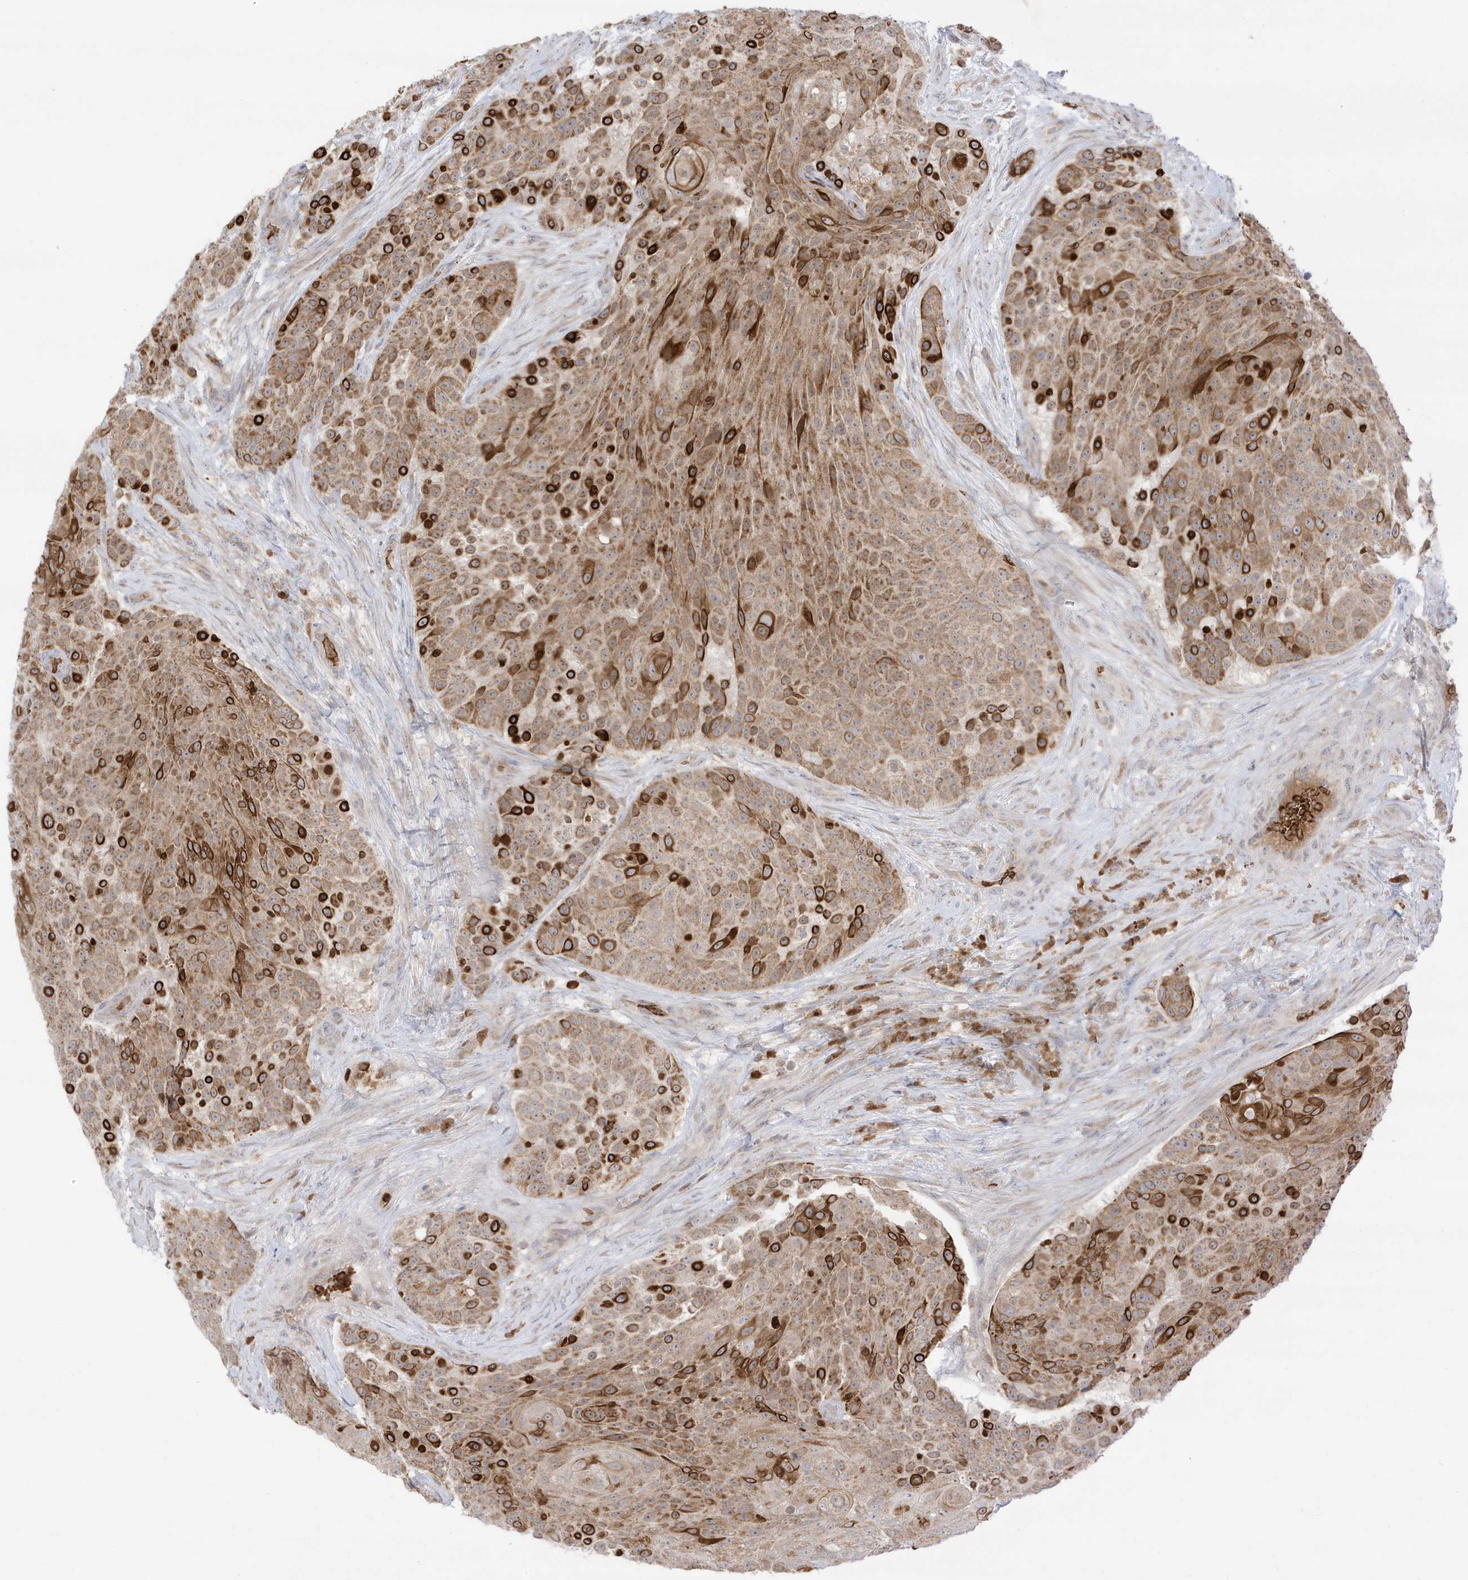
{"staining": {"intensity": "moderate", "quantity": ">75%", "location": "cytoplasmic/membranous"}, "tissue": "urothelial cancer", "cell_type": "Tumor cells", "image_type": "cancer", "snomed": [{"axis": "morphology", "description": "Urothelial carcinoma, High grade"}, {"axis": "topography", "description": "Urinary bladder"}], "caption": "Tumor cells show medium levels of moderate cytoplasmic/membranous positivity in about >75% of cells in high-grade urothelial carcinoma.", "gene": "NPPC", "patient": {"sex": "female", "age": 63}}